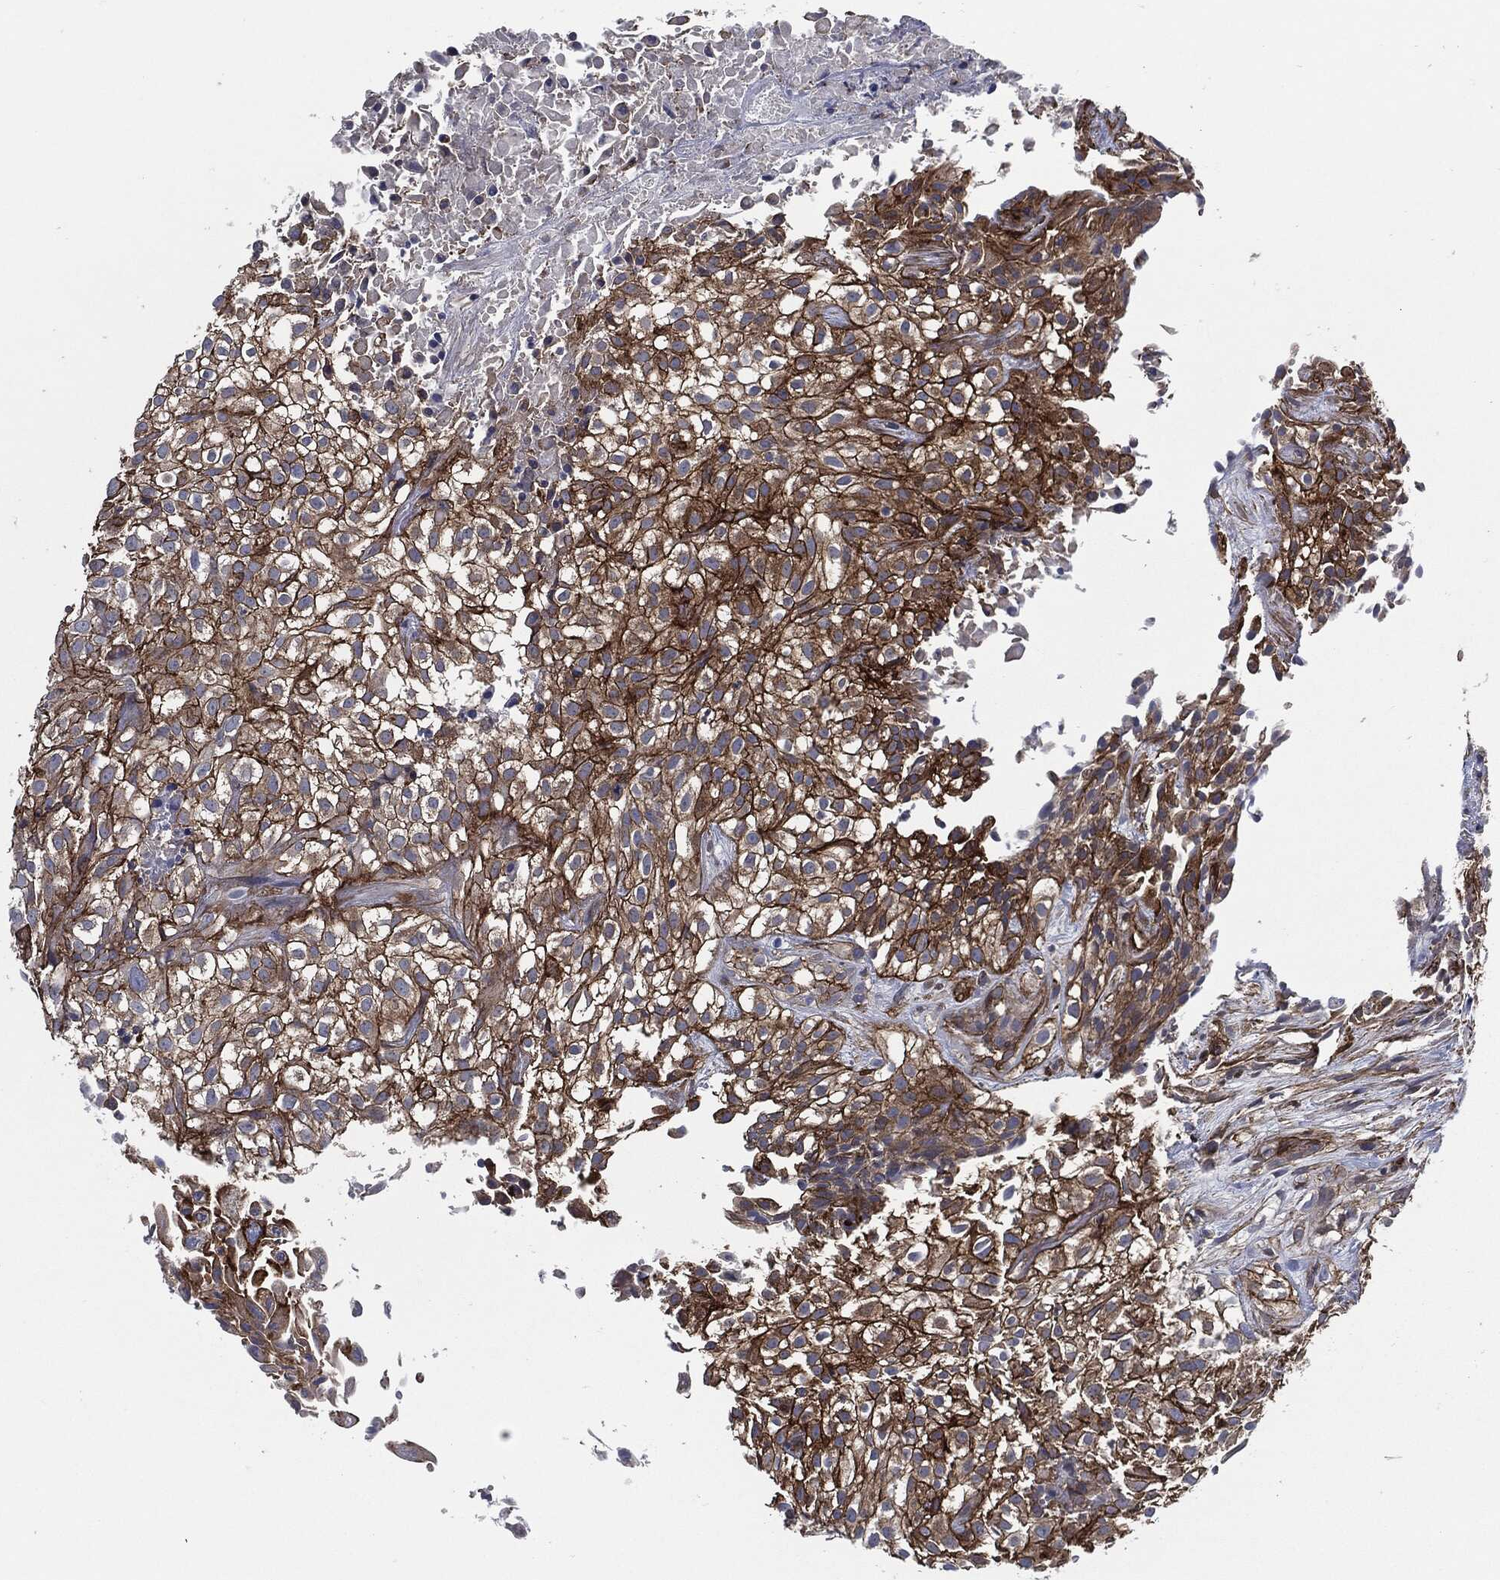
{"staining": {"intensity": "strong", "quantity": "25%-75%", "location": "cytoplasmic/membranous"}, "tissue": "urothelial cancer", "cell_type": "Tumor cells", "image_type": "cancer", "snomed": [{"axis": "morphology", "description": "Urothelial carcinoma, High grade"}, {"axis": "topography", "description": "Urinary bladder"}], "caption": "High-grade urothelial carcinoma stained for a protein exhibits strong cytoplasmic/membranous positivity in tumor cells. (IHC, brightfield microscopy, high magnification).", "gene": "SVIL", "patient": {"sex": "male", "age": 56}}